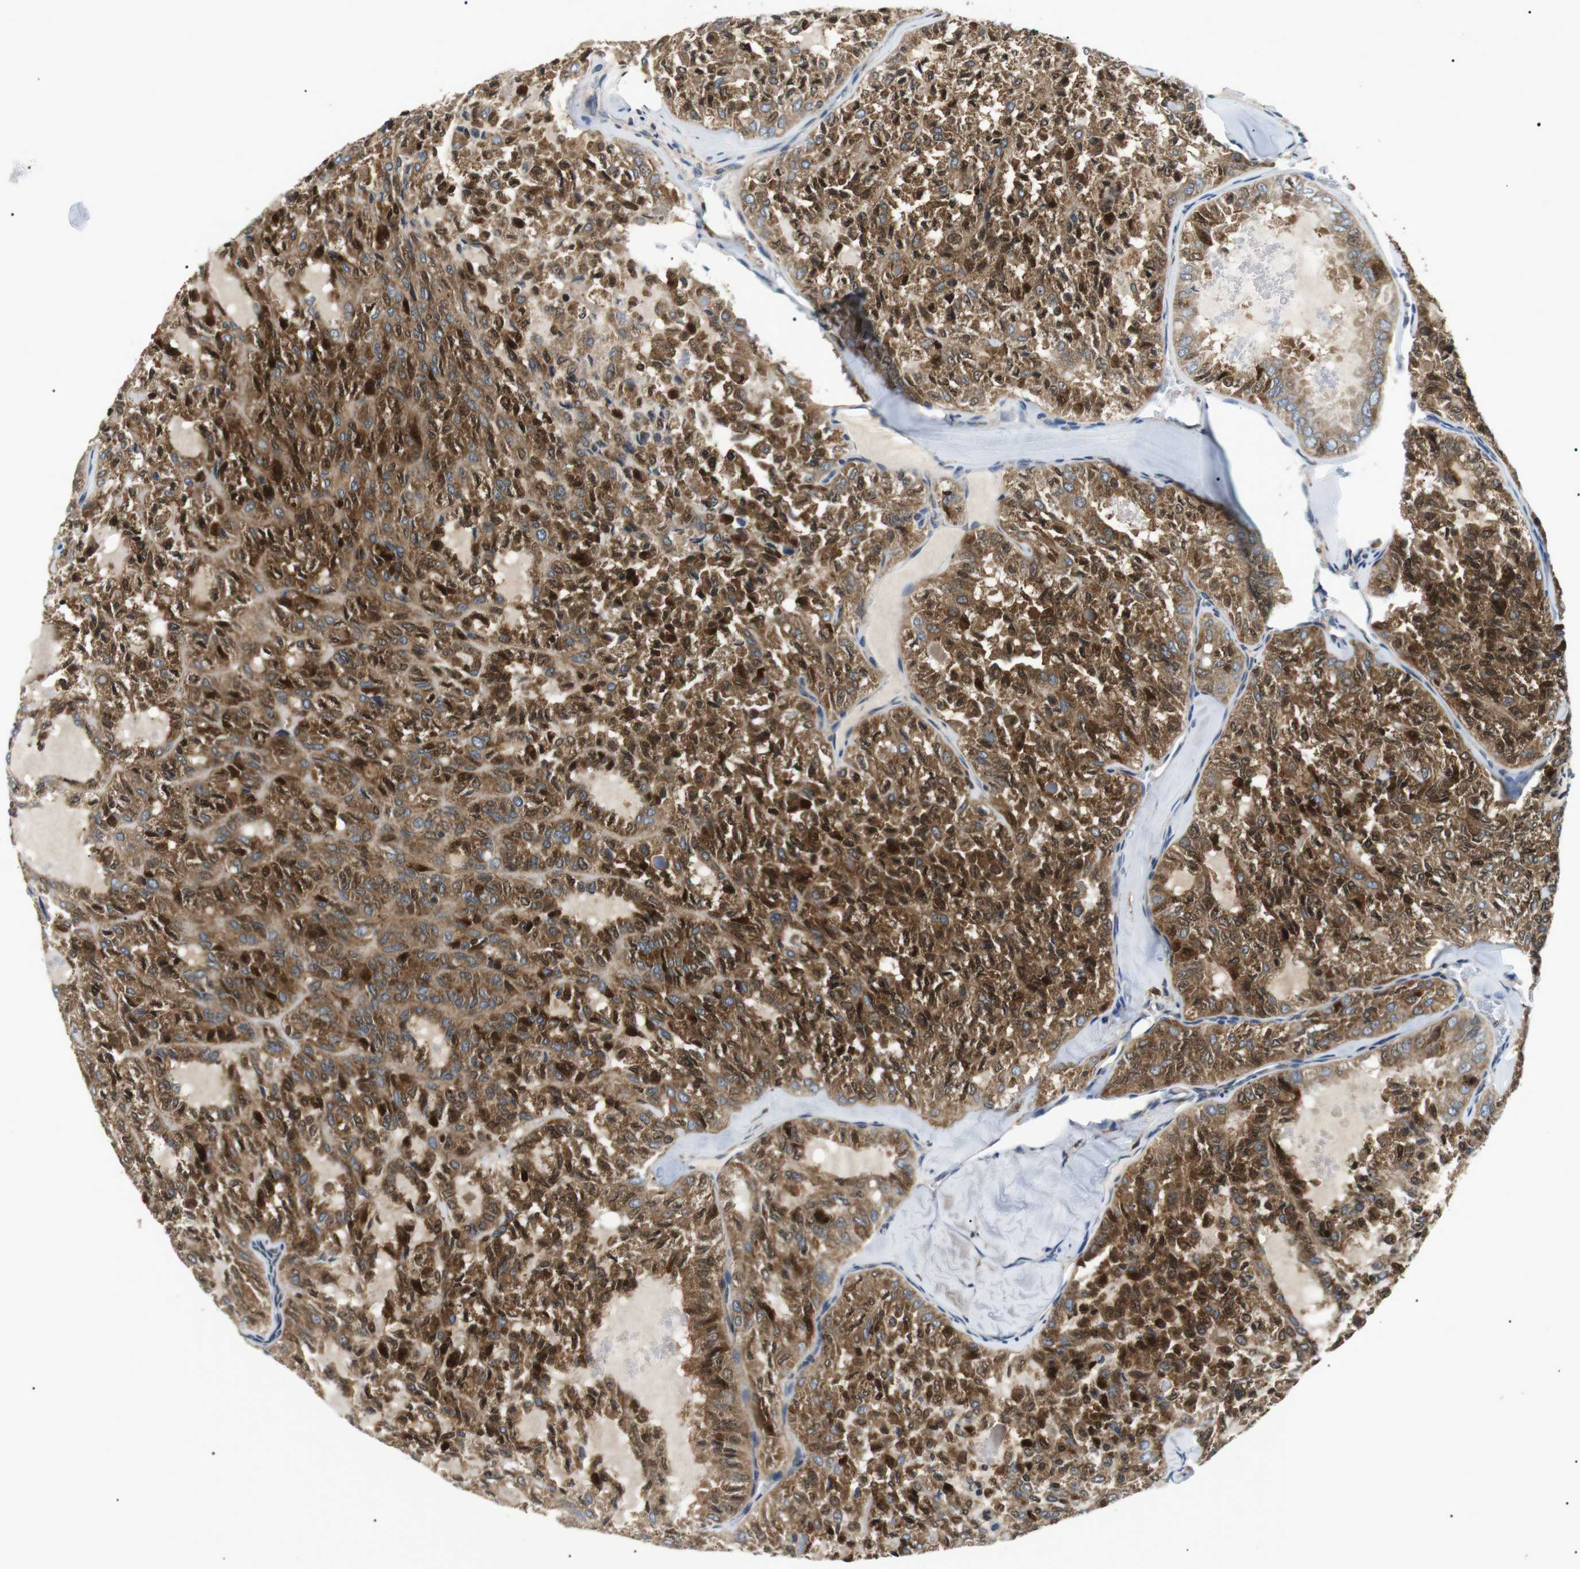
{"staining": {"intensity": "moderate", "quantity": ">75%", "location": "cytoplasmic/membranous"}, "tissue": "thyroid cancer", "cell_type": "Tumor cells", "image_type": "cancer", "snomed": [{"axis": "morphology", "description": "Follicular adenoma carcinoma, NOS"}, {"axis": "topography", "description": "Thyroid gland"}], "caption": "A high-resolution image shows IHC staining of thyroid follicular adenoma carcinoma, which exhibits moderate cytoplasmic/membranous positivity in about >75% of tumor cells.", "gene": "RAB9A", "patient": {"sex": "male", "age": 75}}